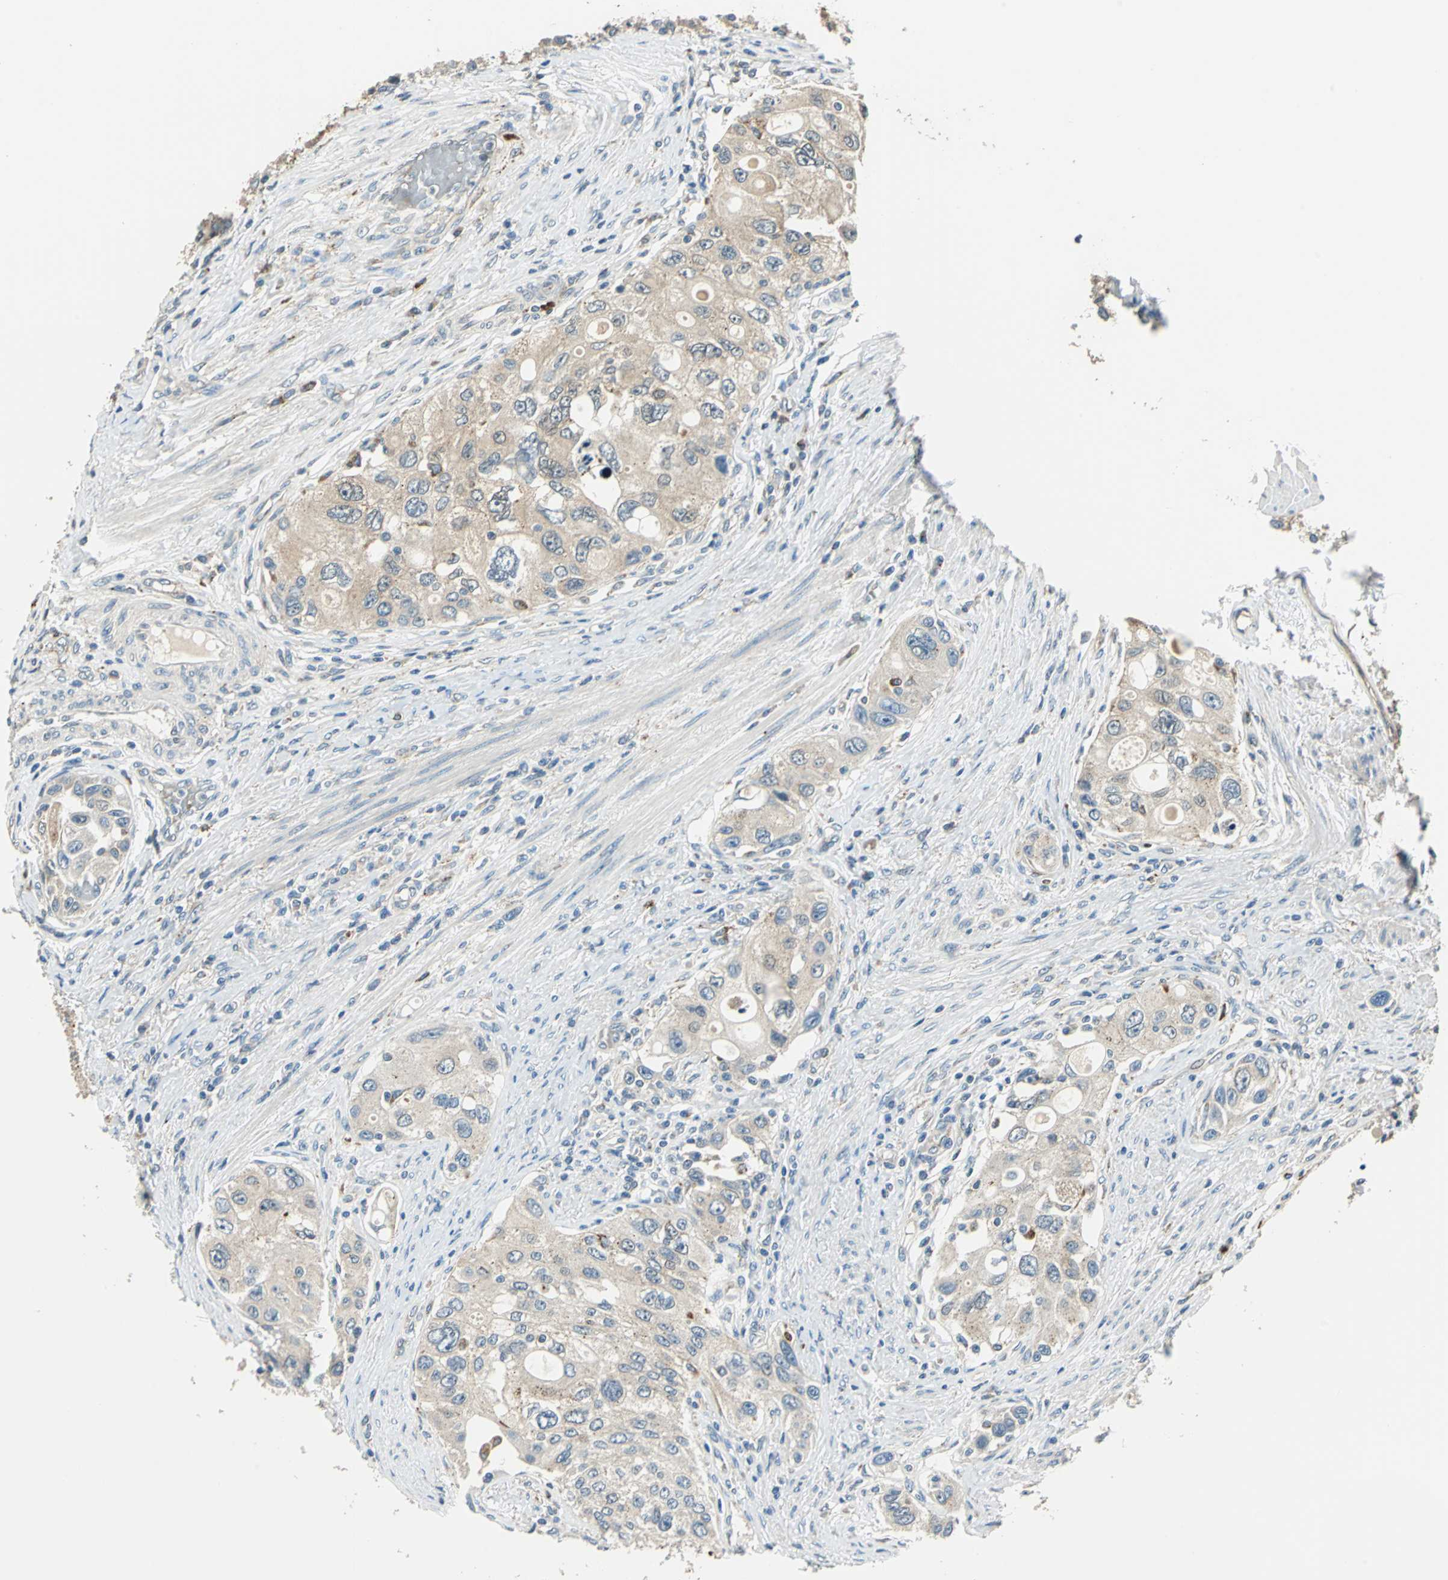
{"staining": {"intensity": "weak", "quantity": ">75%", "location": "cytoplasmic/membranous"}, "tissue": "urothelial cancer", "cell_type": "Tumor cells", "image_type": "cancer", "snomed": [{"axis": "morphology", "description": "Urothelial carcinoma, High grade"}, {"axis": "topography", "description": "Urinary bladder"}], "caption": "An IHC photomicrograph of tumor tissue is shown. Protein staining in brown labels weak cytoplasmic/membranous positivity in urothelial carcinoma (high-grade) within tumor cells.", "gene": "NIT1", "patient": {"sex": "female", "age": 56}}